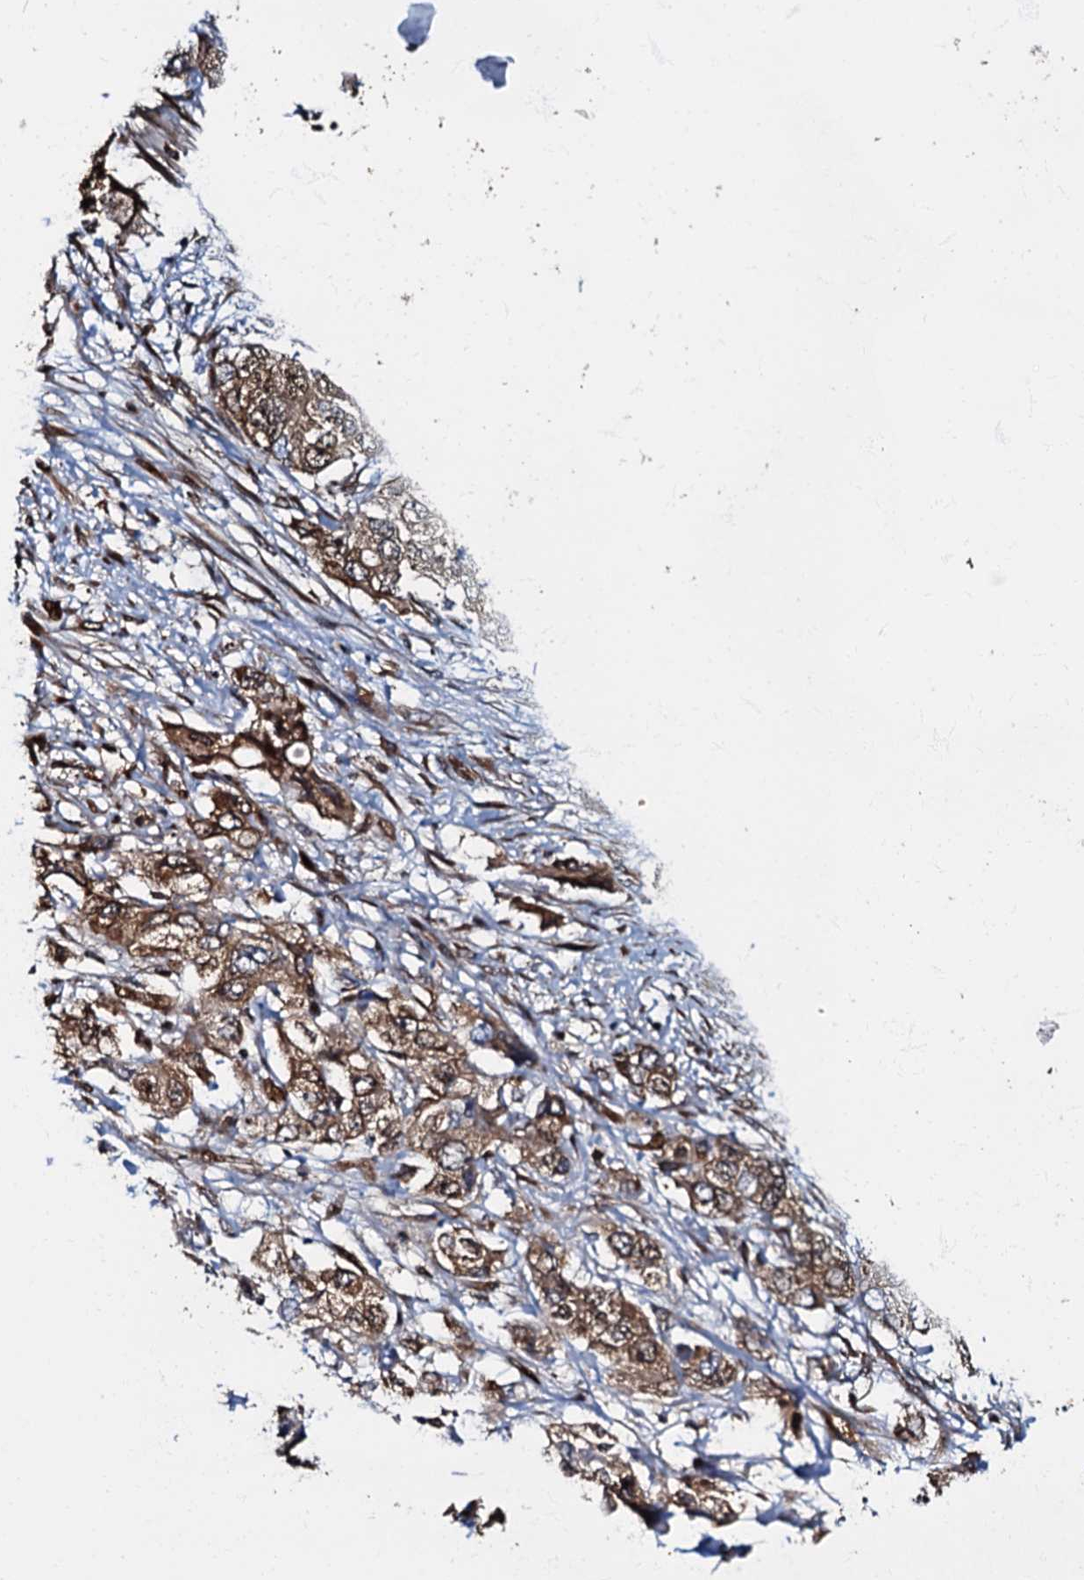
{"staining": {"intensity": "strong", "quantity": ">75%", "location": "cytoplasmic/membranous"}, "tissue": "pancreatic cancer", "cell_type": "Tumor cells", "image_type": "cancer", "snomed": [{"axis": "morphology", "description": "Adenocarcinoma, NOS"}, {"axis": "topography", "description": "Pancreas"}], "caption": "Human pancreatic cancer (adenocarcinoma) stained with a brown dye demonstrates strong cytoplasmic/membranous positive positivity in about >75% of tumor cells.", "gene": "OSBP", "patient": {"sex": "female", "age": 73}}